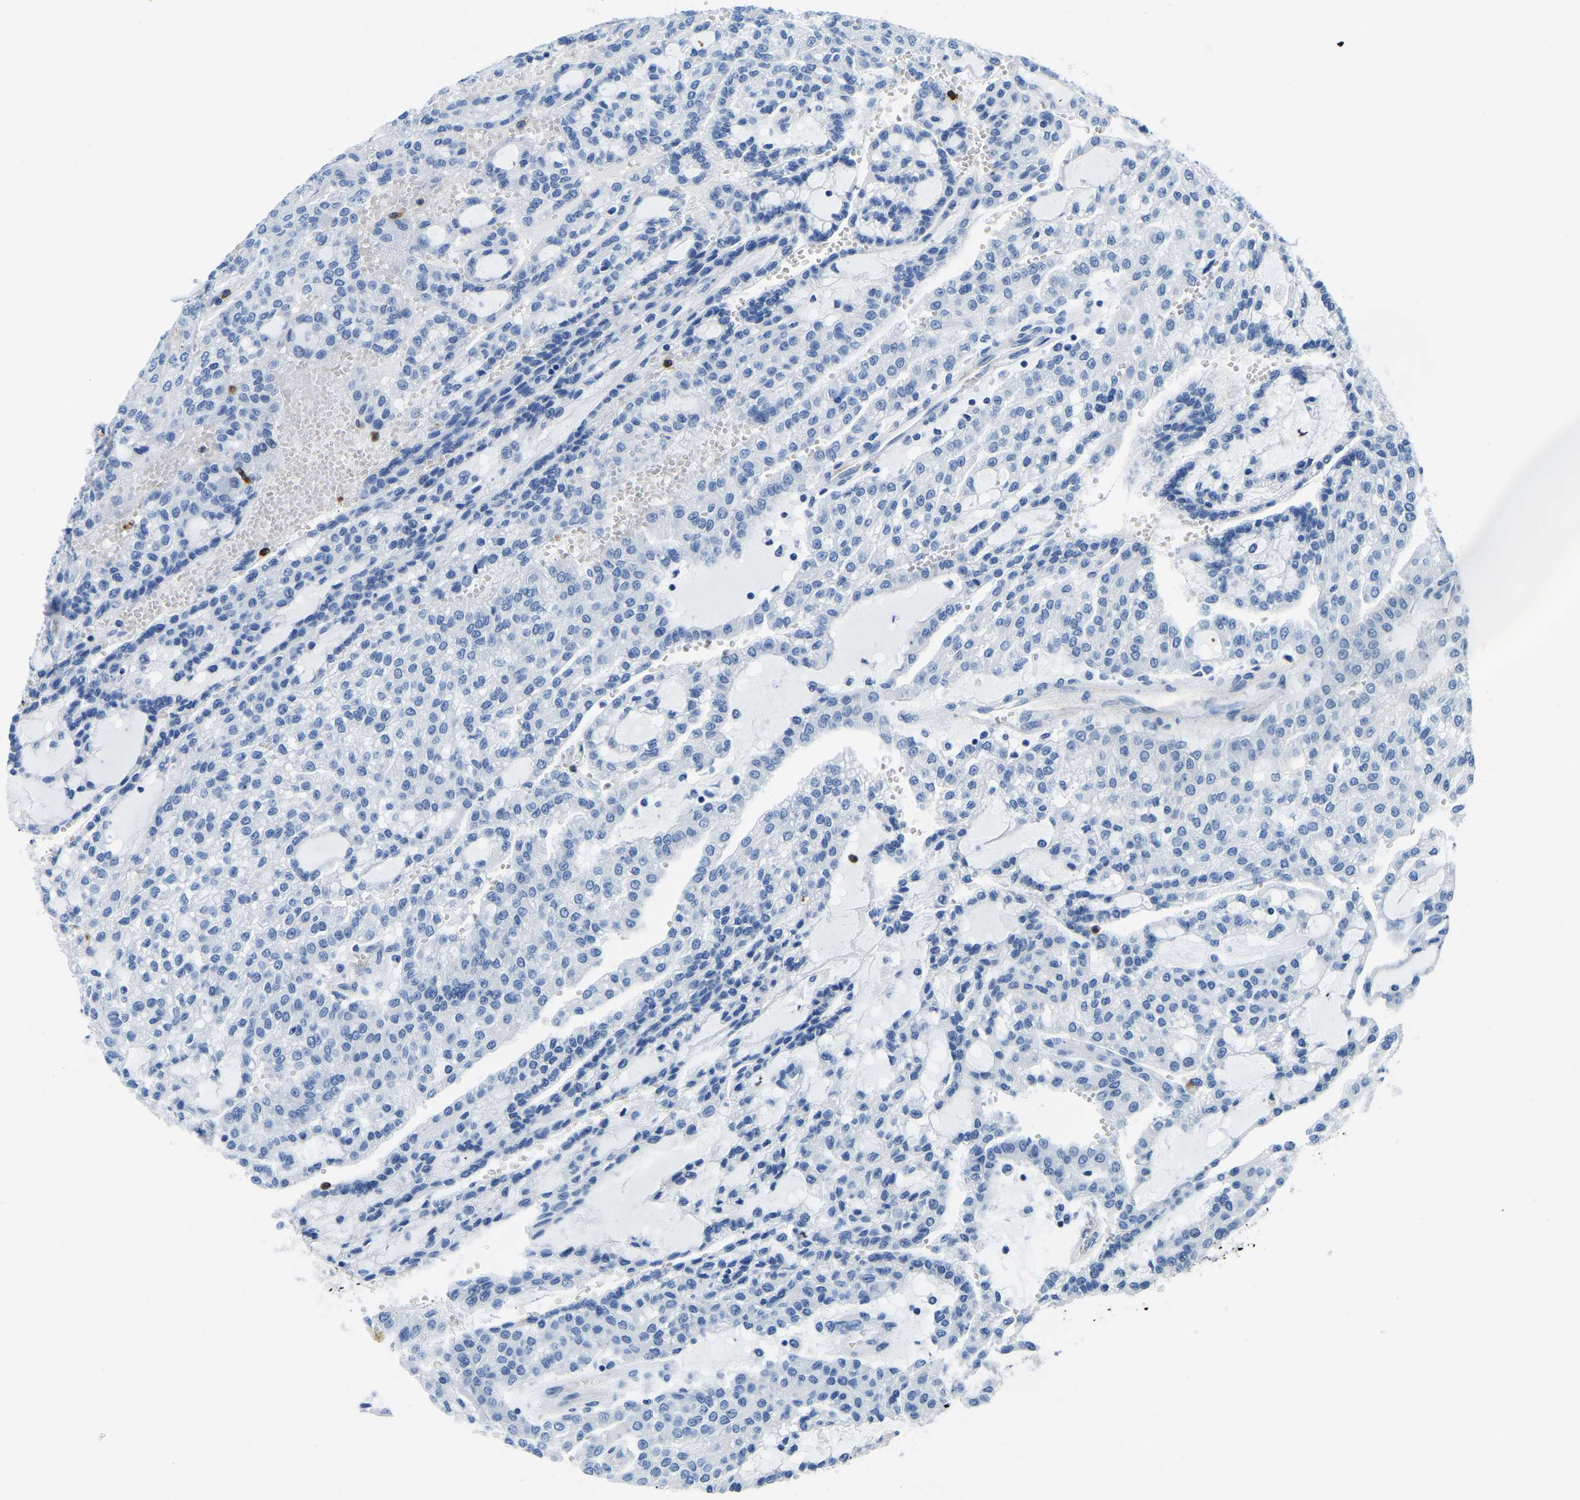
{"staining": {"intensity": "negative", "quantity": "none", "location": "none"}, "tissue": "renal cancer", "cell_type": "Tumor cells", "image_type": "cancer", "snomed": [{"axis": "morphology", "description": "Adenocarcinoma, NOS"}, {"axis": "topography", "description": "Kidney"}], "caption": "Renal cancer (adenocarcinoma) was stained to show a protein in brown. There is no significant expression in tumor cells.", "gene": "MS4A3", "patient": {"sex": "male", "age": 63}}